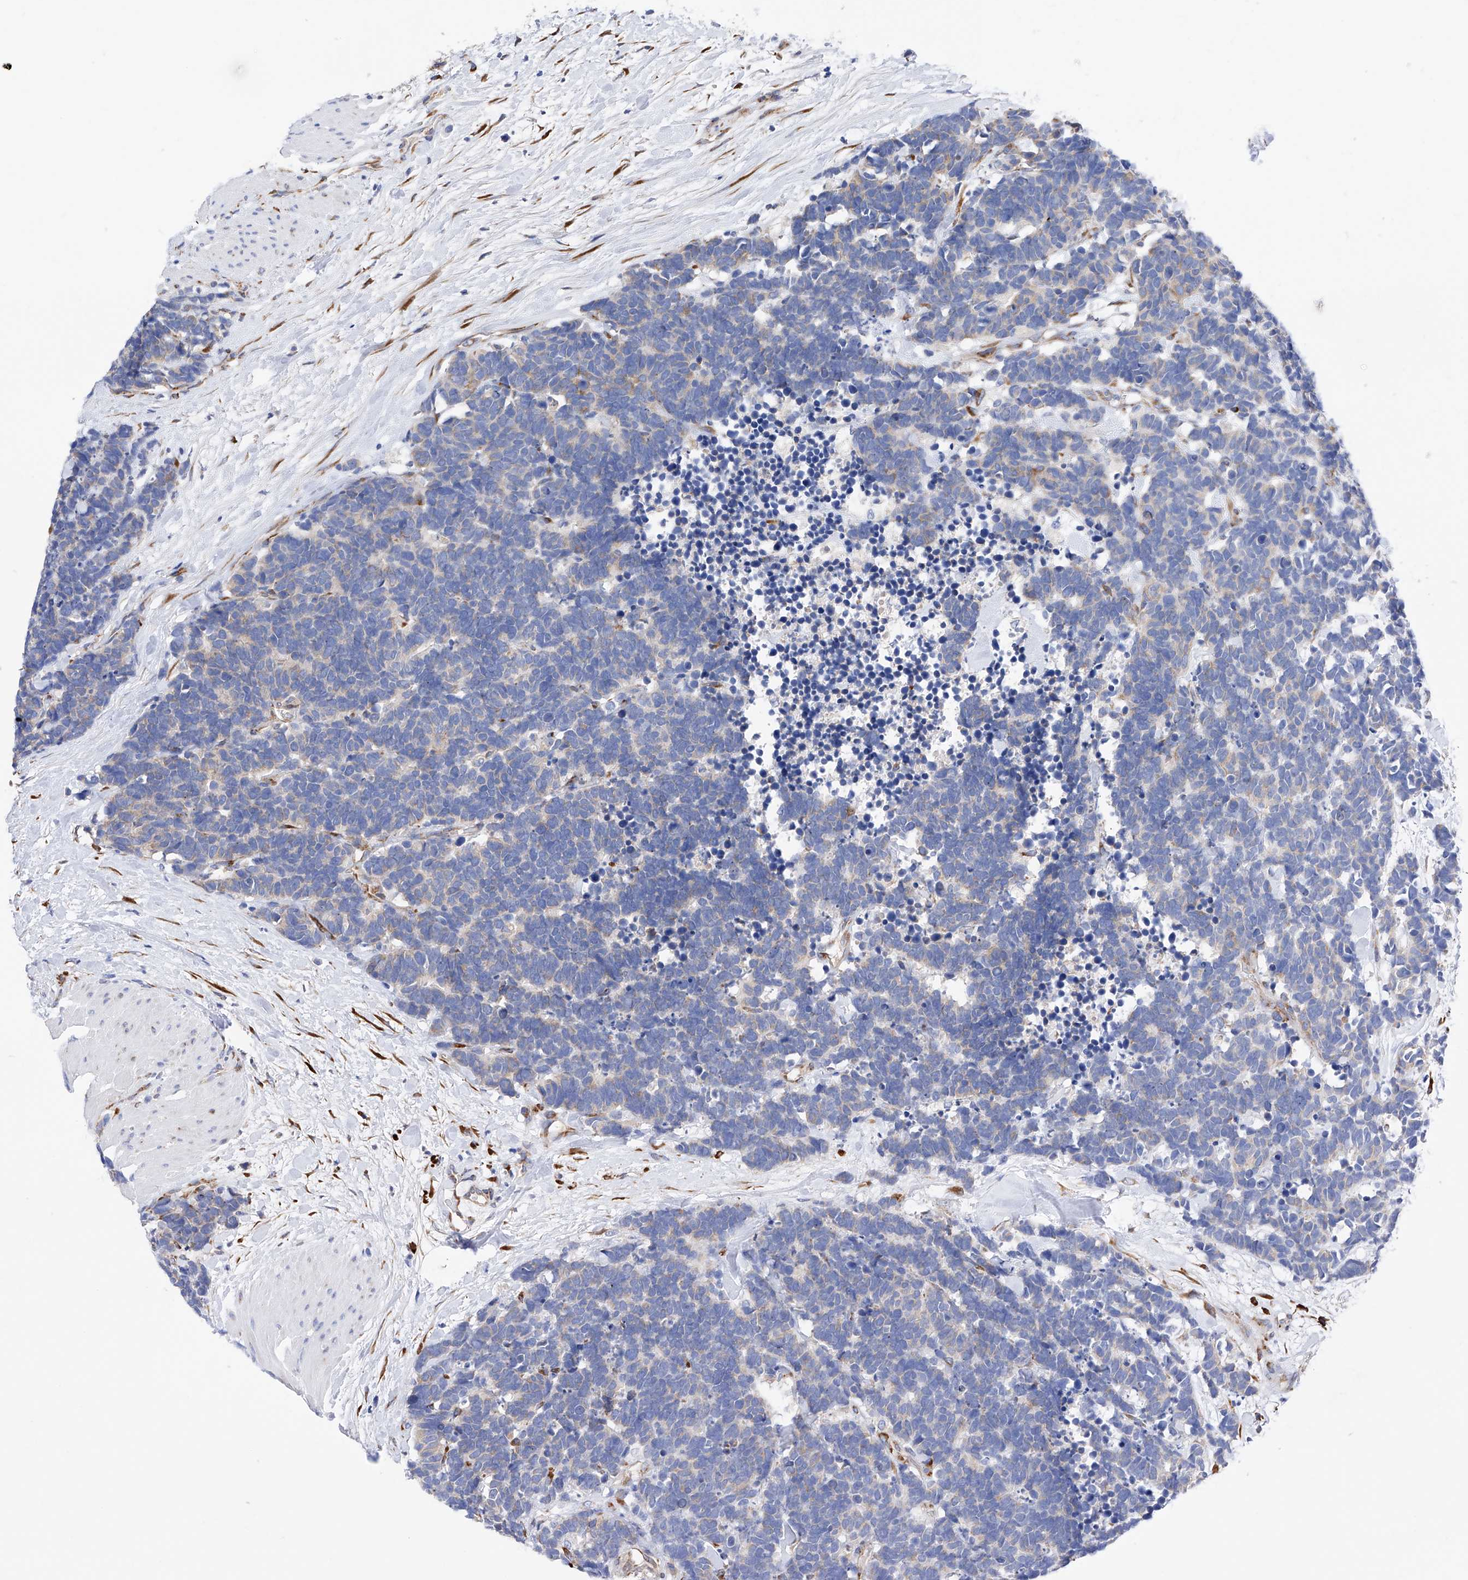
{"staining": {"intensity": "negative", "quantity": "none", "location": "none"}, "tissue": "carcinoid", "cell_type": "Tumor cells", "image_type": "cancer", "snomed": [{"axis": "morphology", "description": "Carcinoma, NOS"}, {"axis": "morphology", "description": "Carcinoid, malignant, NOS"}, {"axis": "topography", "description": "Urinary bladder"}], "caption": "Image shows no protein positivity in tumor cells of malignant carcinoid tissue.", "gene": "PDIA5", "patient": {"sex": "male", "age": 57}}